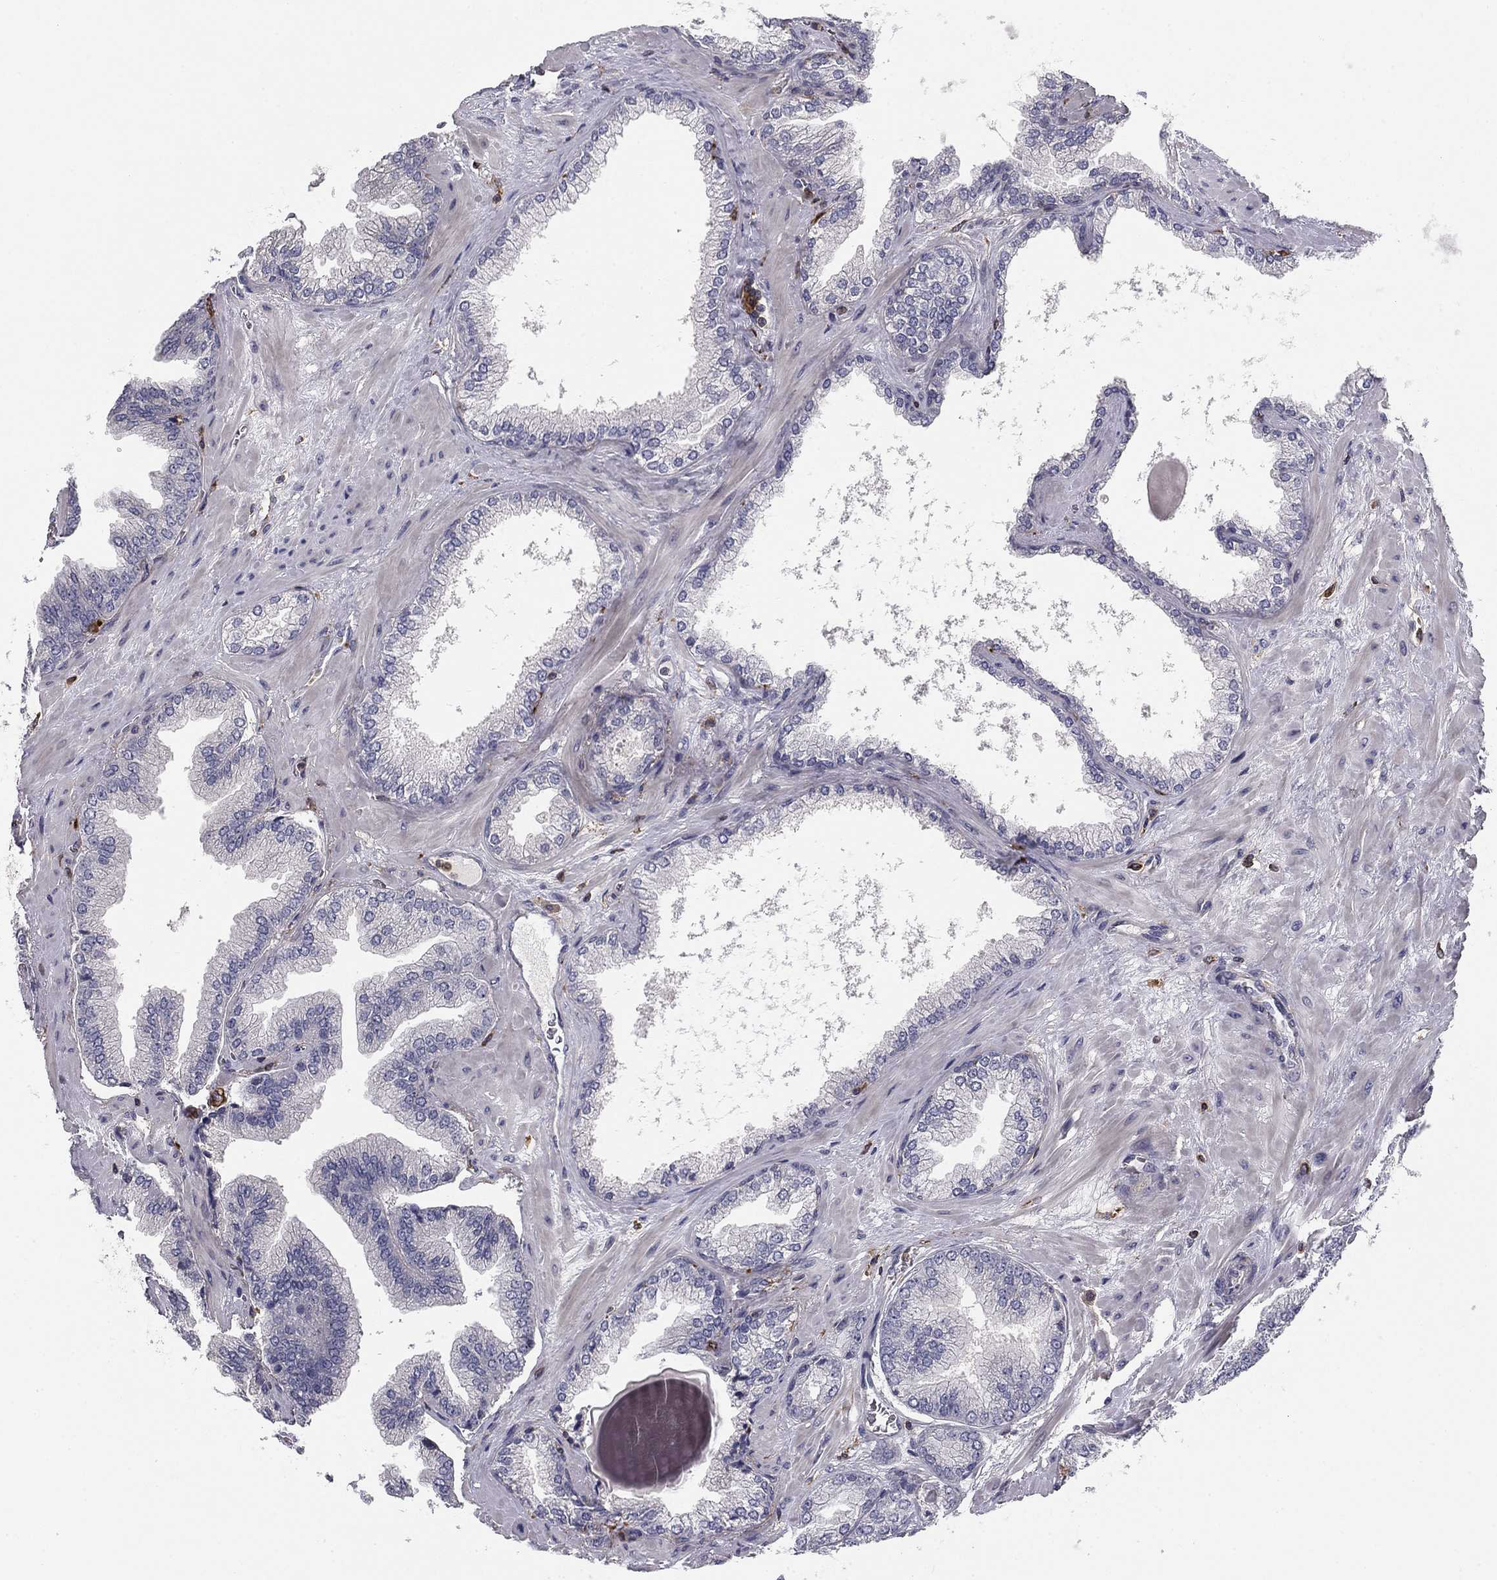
{"staining": {"intensity": "negative", "quantity": "none", "location": "none"}, "tissue": "prostate cancer", "cell_type": "Tumor cells", "image_type": "cancer", "snomed": [{"axis": "morphology", "description": "Adenocarcinoma, Low grade"}, {"axis": "topography", "description": "Prostate"}], "caption": "An image of human prostate cancer (adenocarcinoma (low-grade)) is negative for staining in tumor cells.", "gene": "PLCB2", "patient": {"sex": "male", "age": 72}}